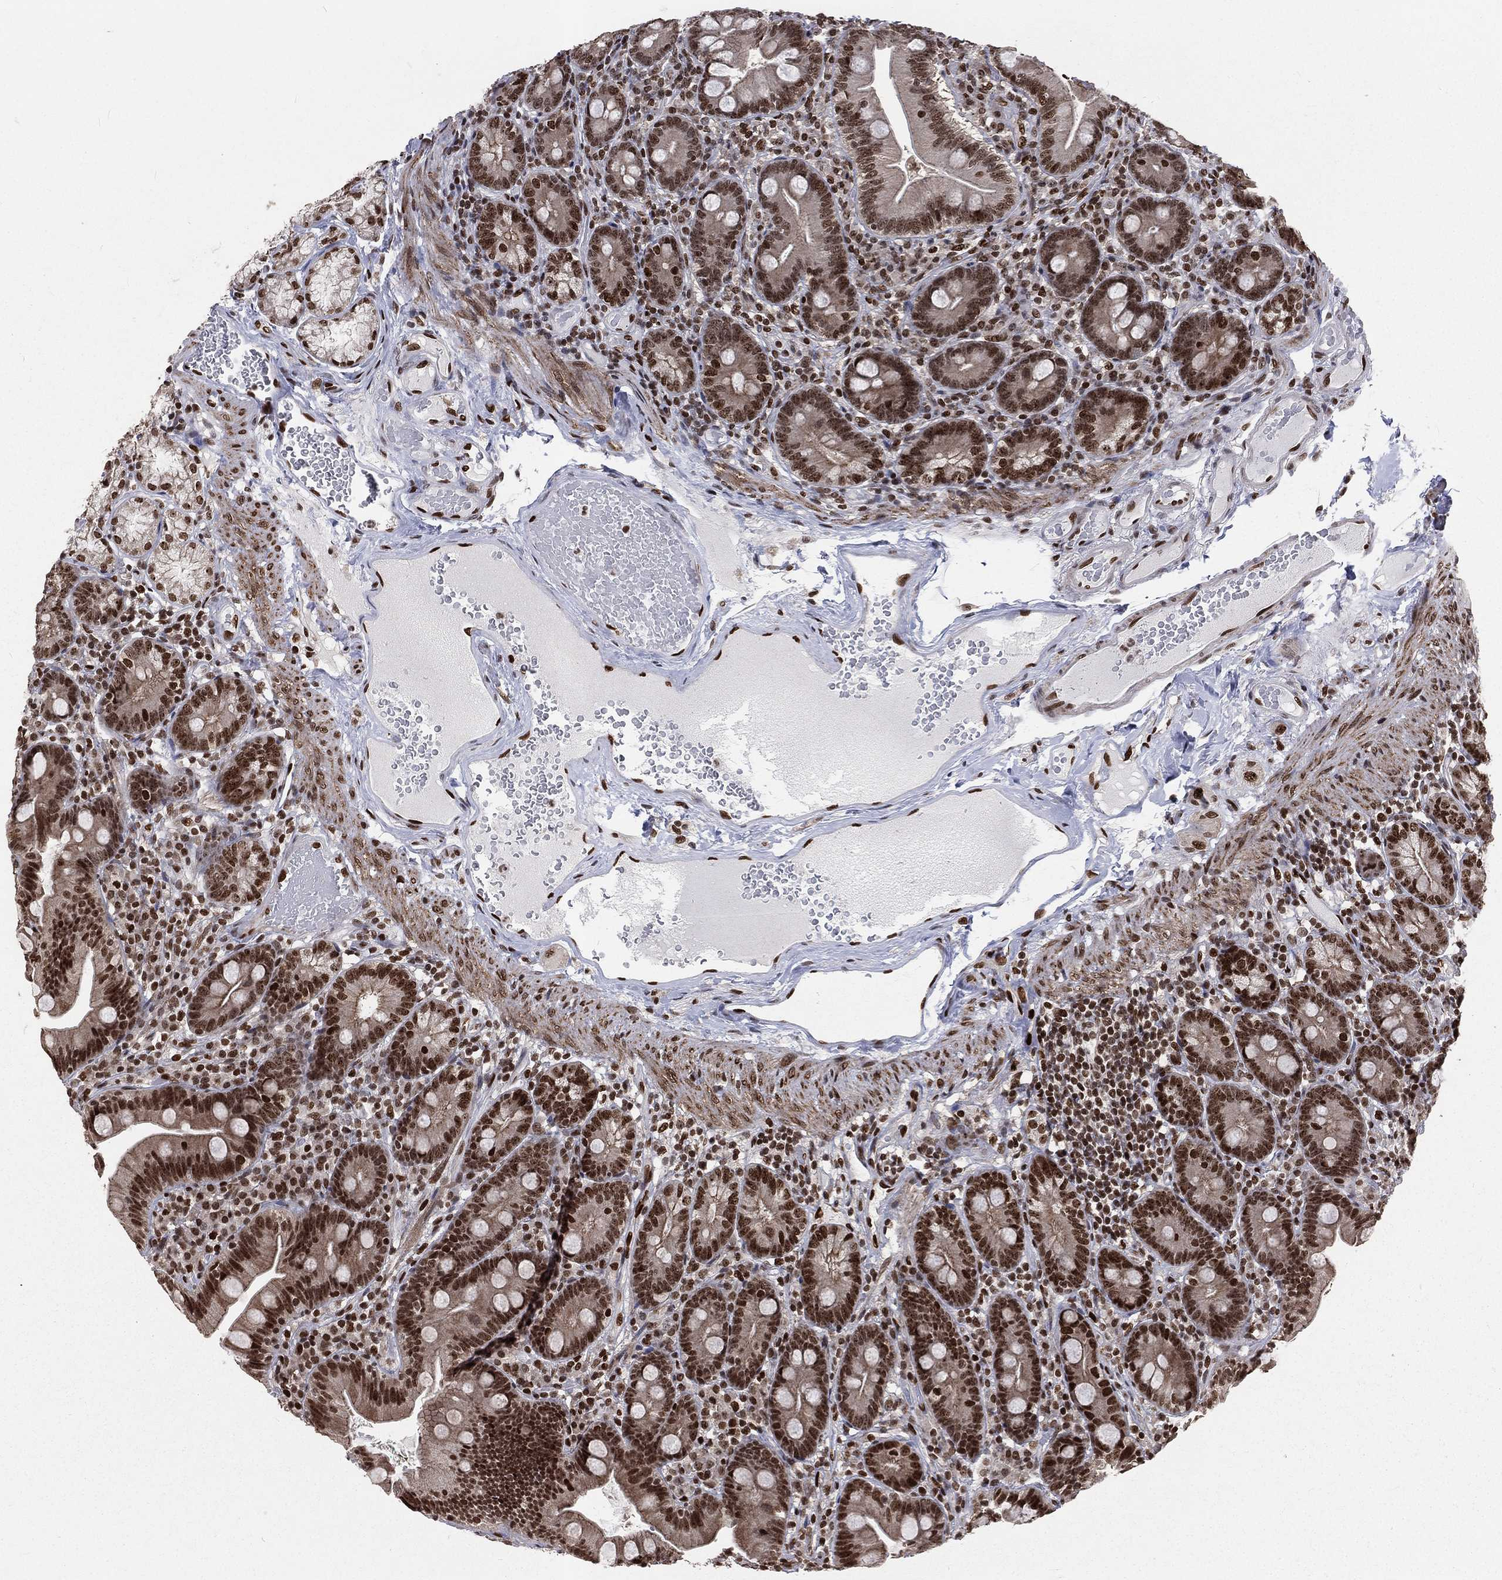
{"staining": {"intensity": "strong", "quantity": ">75%", "location": "nuclear"}, "tissue": "duodenum", "cell_type": "Glandular cells", "image_type": "normal", "snomed": [{"axis": "morphology", "description": "Normal tissue, NOS"}, {"axis": "topography", "description": "Duodenum"}], "caption": "This image displays immunohistochemistry (IHC) staining of benign human duodenum, with high strong nuclear positivity in approximately >75% of glandular cells.", "gene": "POLB", "patient": {"sex": "female", "age": 67}}